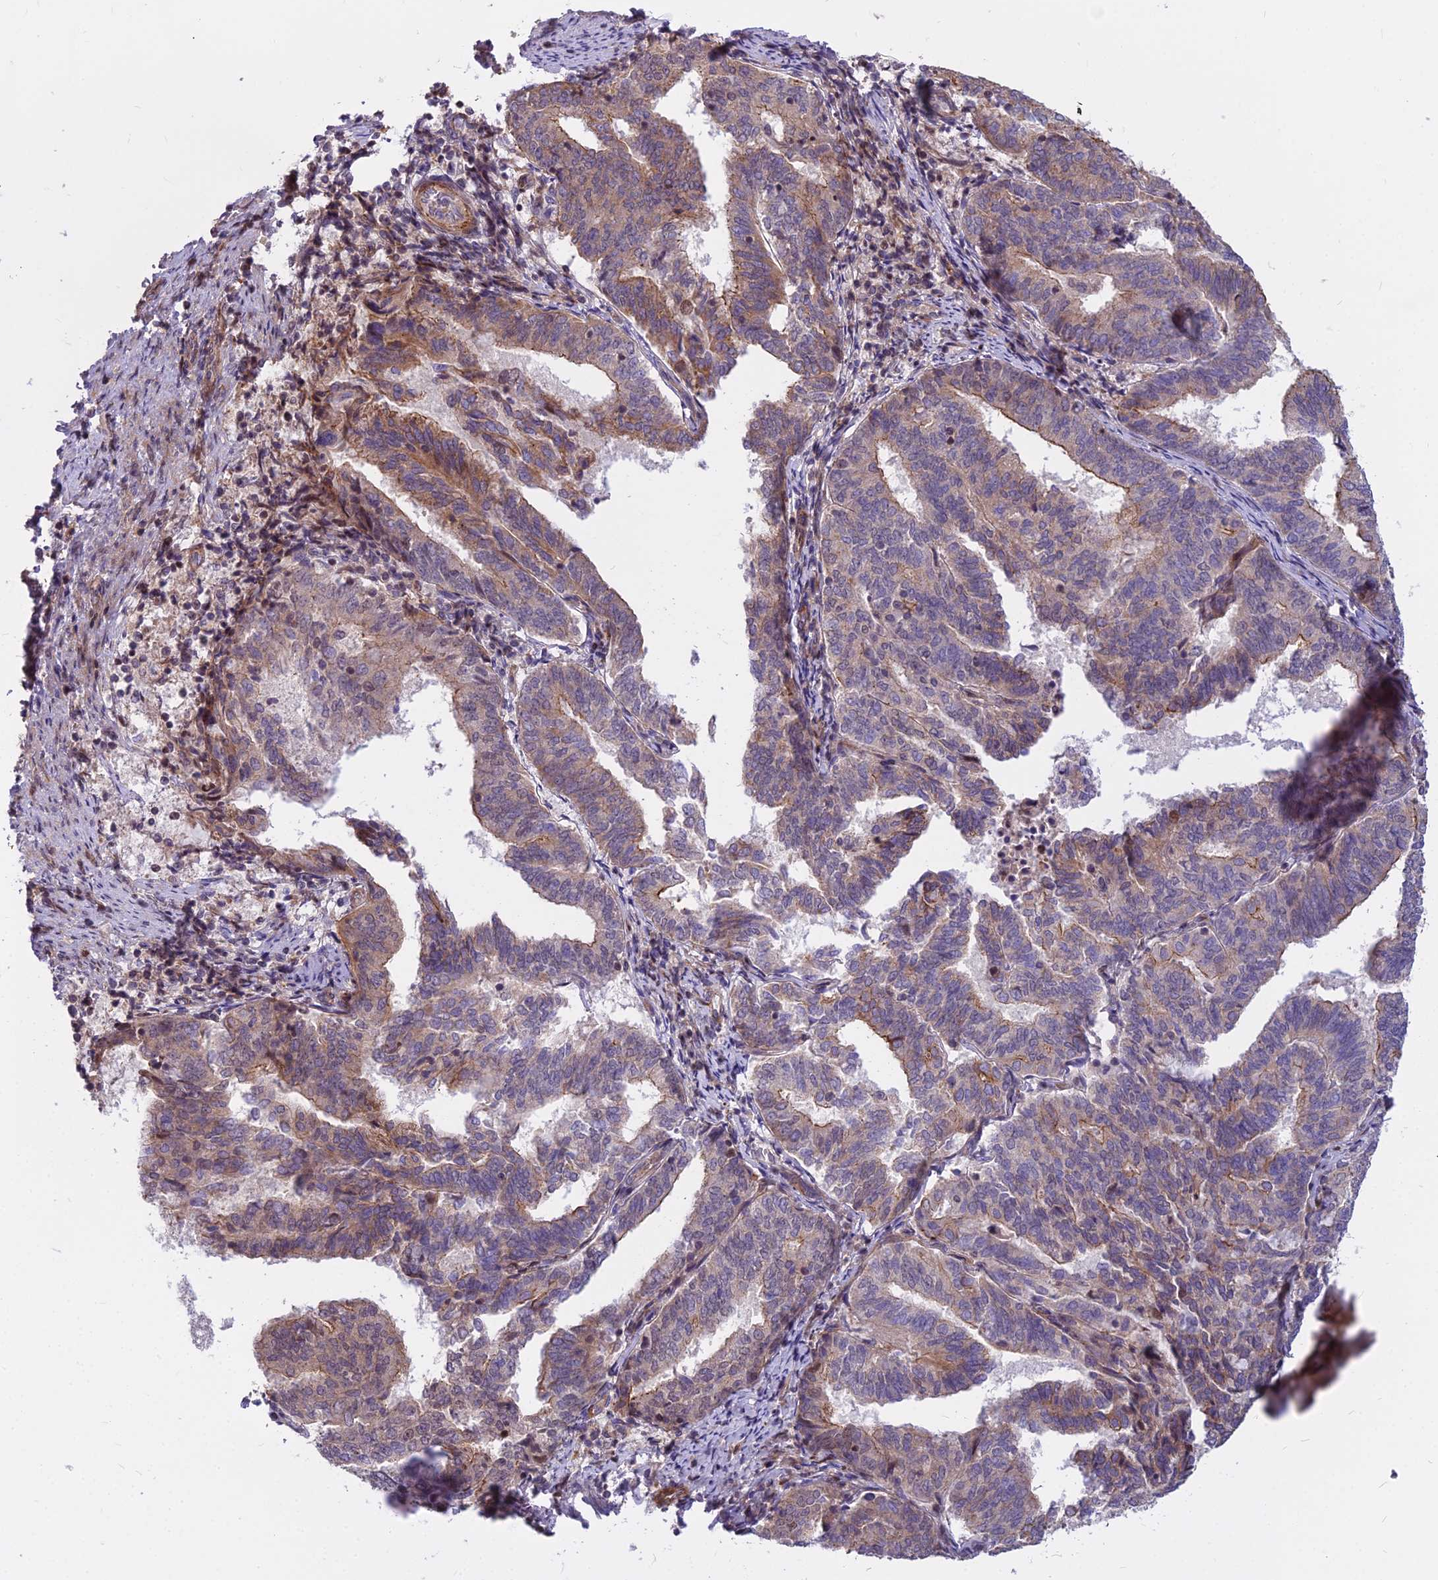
{"staining": {"intensity": "moderate", "quantity": "<25%", "location": "cytoplasmic/membranous"}, "tissue": "endometrial cancer", "cell_type": "Tumor cells", "image_type": "cancer", "snomed": [{"axis": "morphology", "description": "Adenocarcinoma, NOS"}, {"axis": "topography", "description": "Endometrium"}], "caption": "Immunohistochemical staining of human endometrial adenocarcinoma reveals low levels of moderate cytoplasmic/membranous protein positivity in about <25% of tumor cells.", "gene": "GLYATL3", "patient": {"sex": "female", "age": 80}}